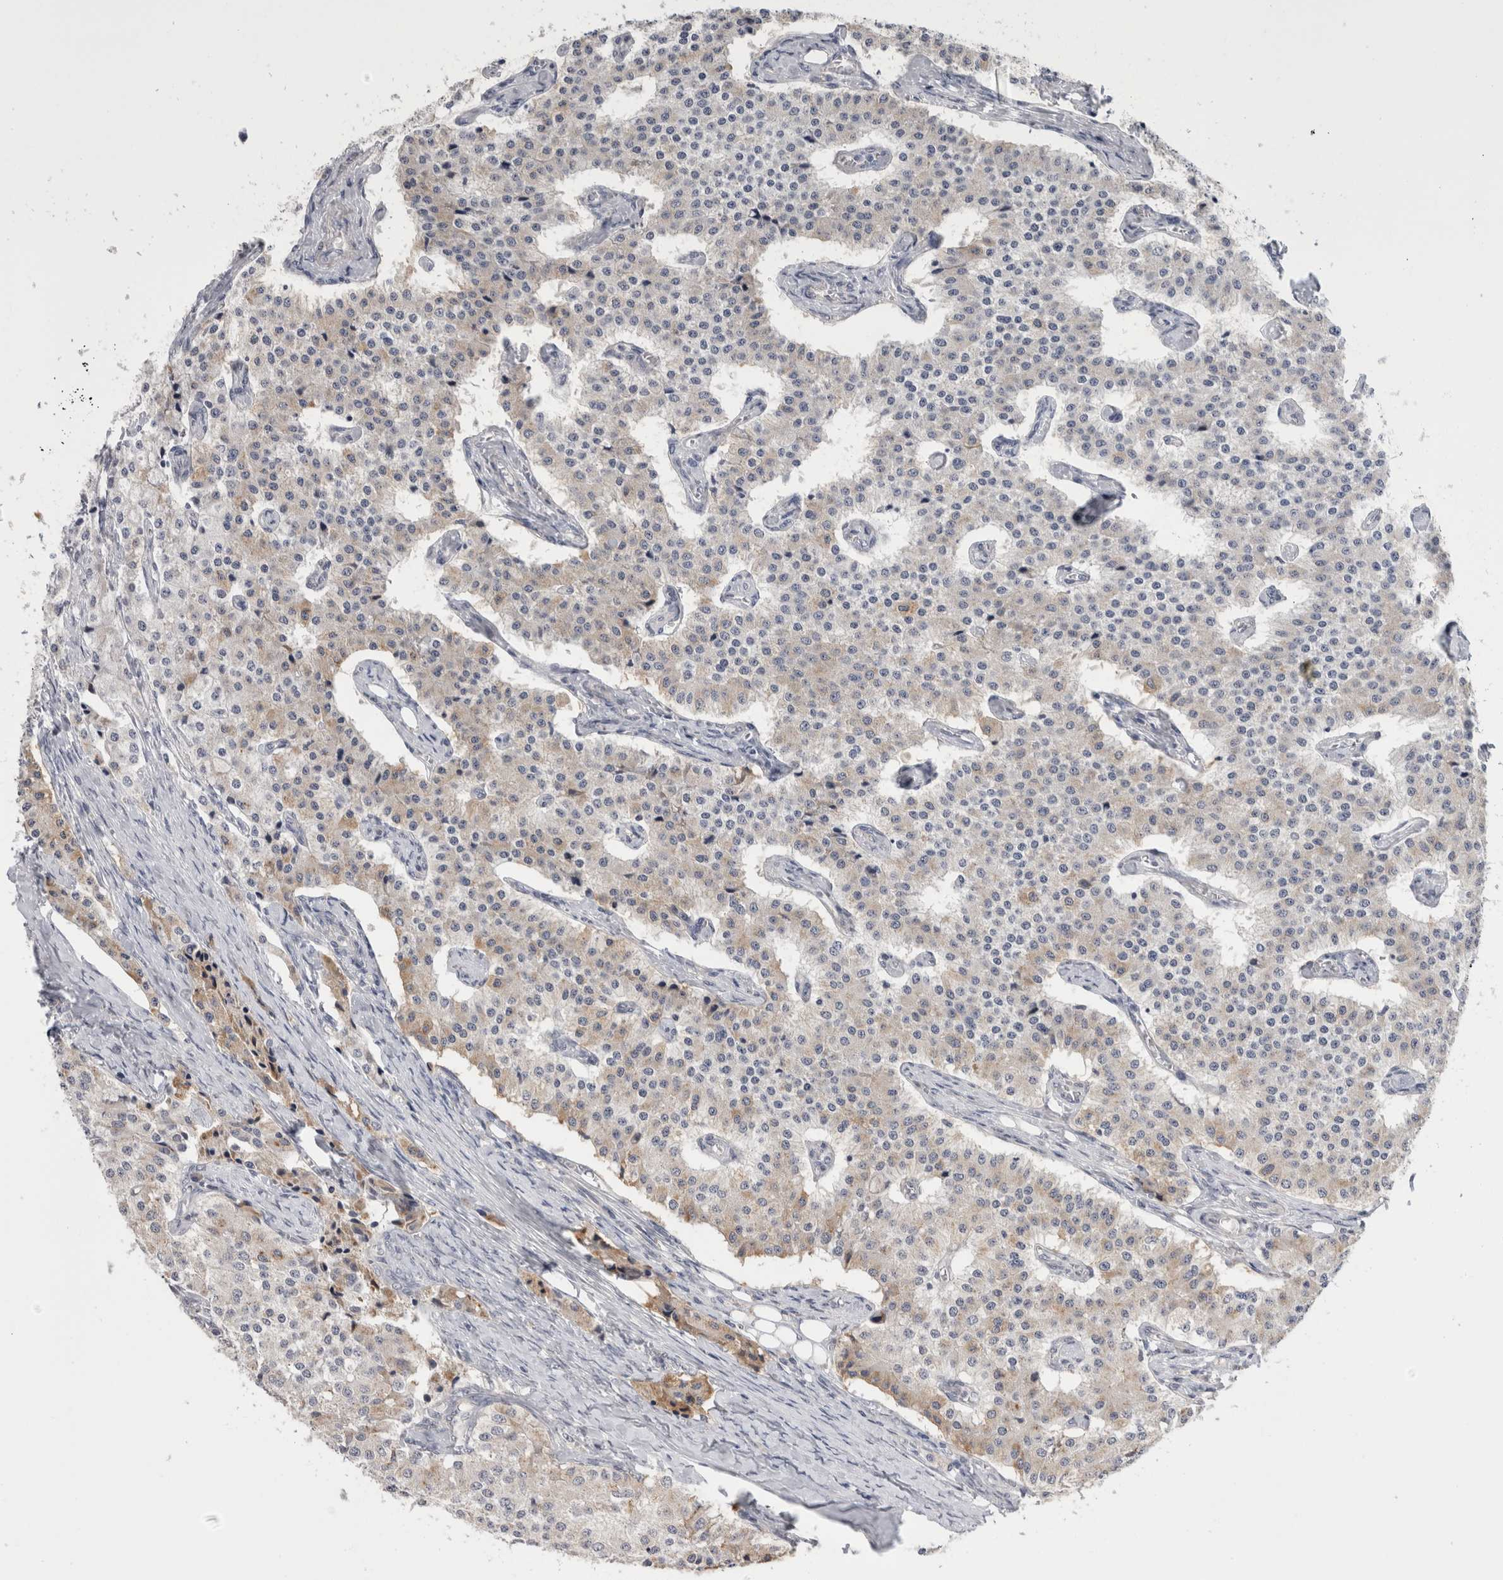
{"staining": {"intensity": "moderate", "quantity": "<25%", "location": "cytoplasmic/membranous"}, "tissue": "carcinoid", "cell_type": "Tumor cells", "image_type": "cancer", "snomed": [{"axis": "morphology", "description": "Carcinoid, malignant, NOS"}, {"axis": "topography", "description": "Colon"}], "caption": "A low amount of moderate cytoplasmic/membranous staining is present in approximately <25% of tumor cells in carcinoid tissue.", "gene": "CRYBG1", "patient": {"sex": "female", "age": 52}}